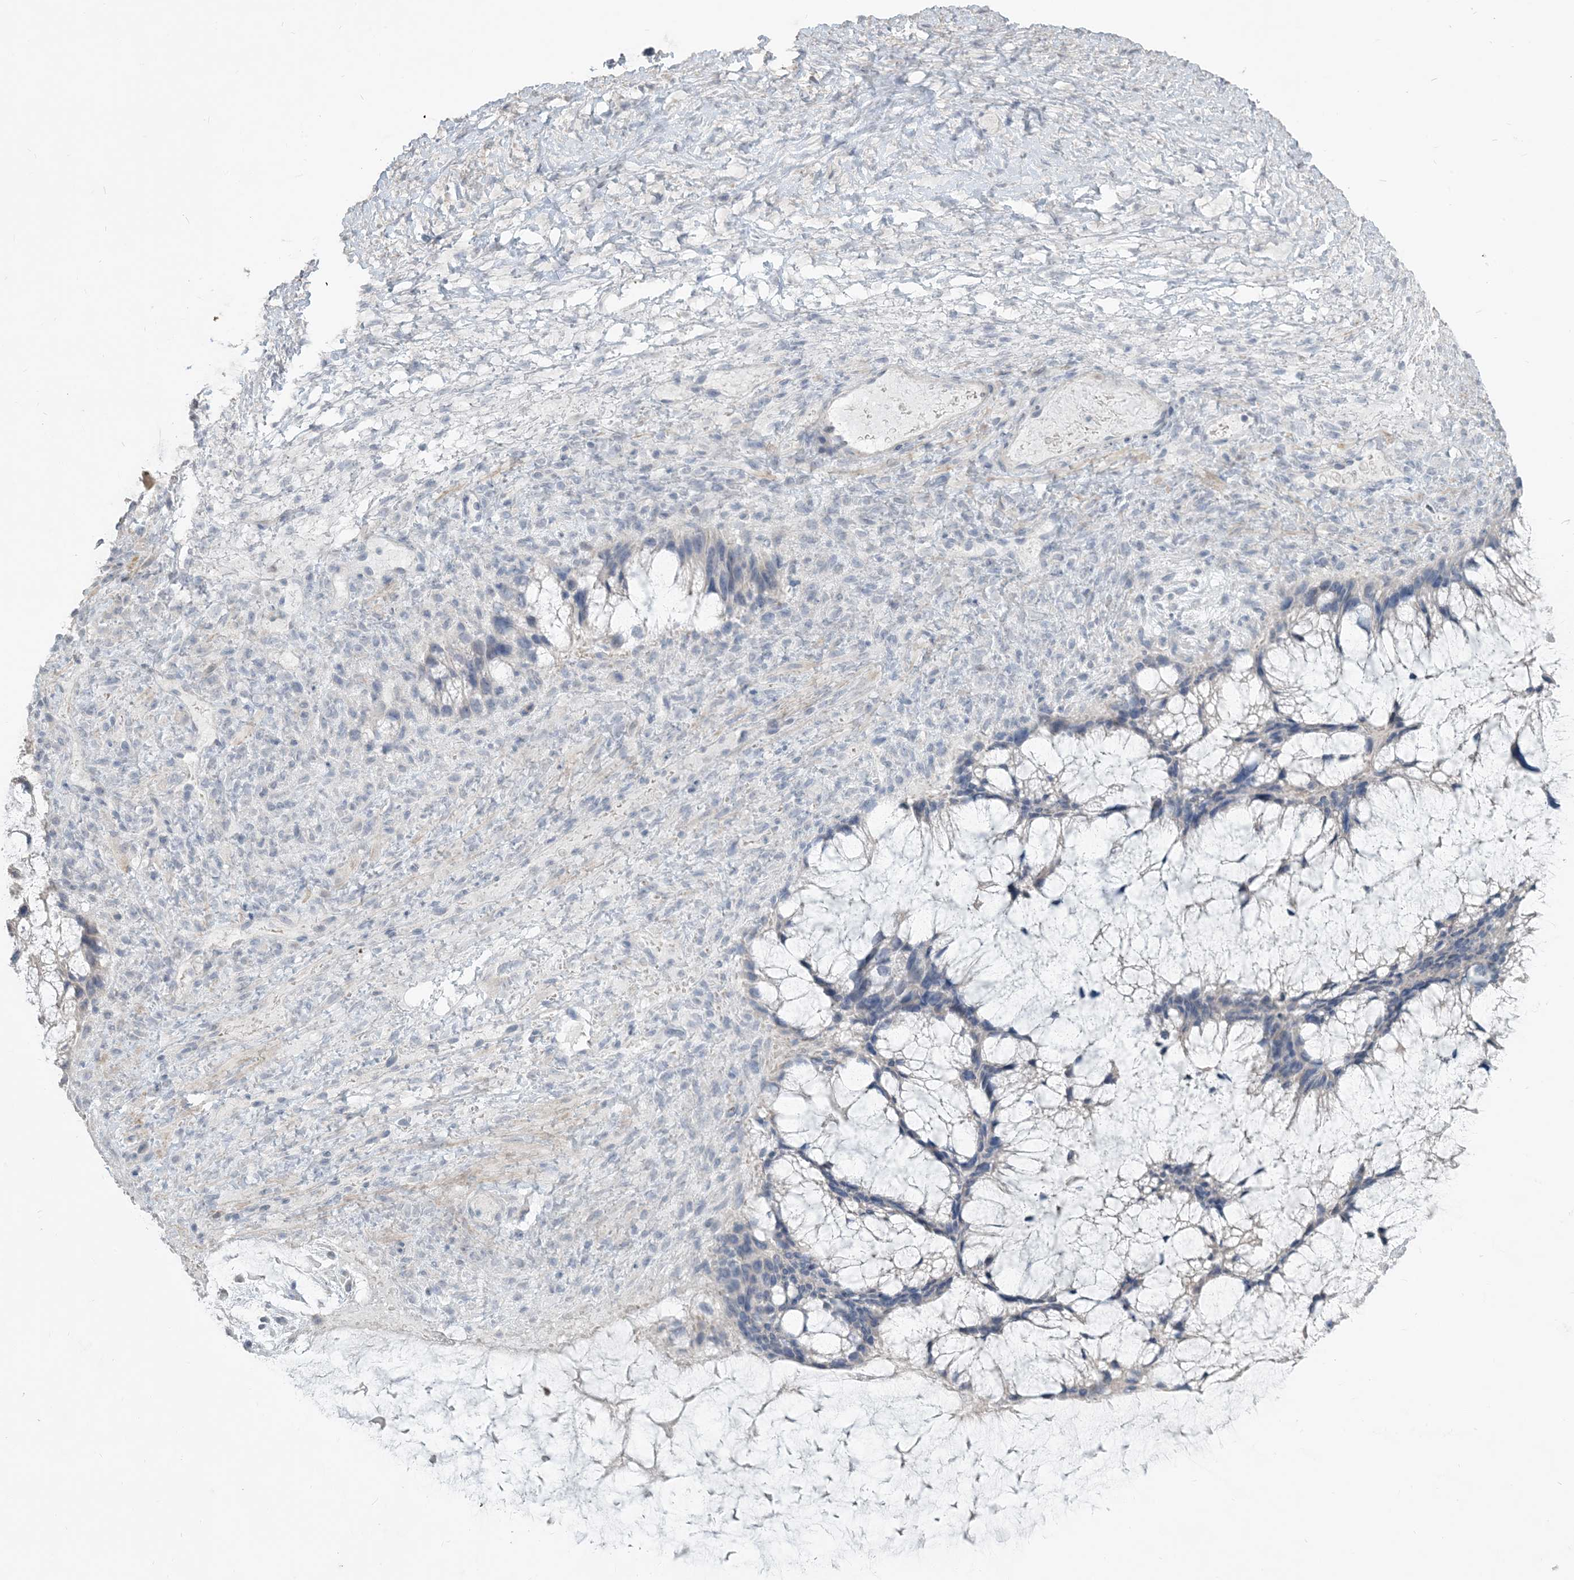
{"staining": {"intensity": "negative", "quantity": "none", "location": "none"}, "tissue": "ovarian cancer", "cell_type": "Tumor cells", "image_type": "cancer", "snomed": [{"axis": "morphology", "description": "Cystadenocarcinoma, mucinous, NOS"}, {"axis": "topography", "description": "Ovary"}], "caption": "Mucinous cystadenocarcinoma (ovarian) stained for a protein using immunohistochemistry exhibits no staining tumor cells.", "gene": "NPHS2", "patient": {"sex": "female", "age": 37}}